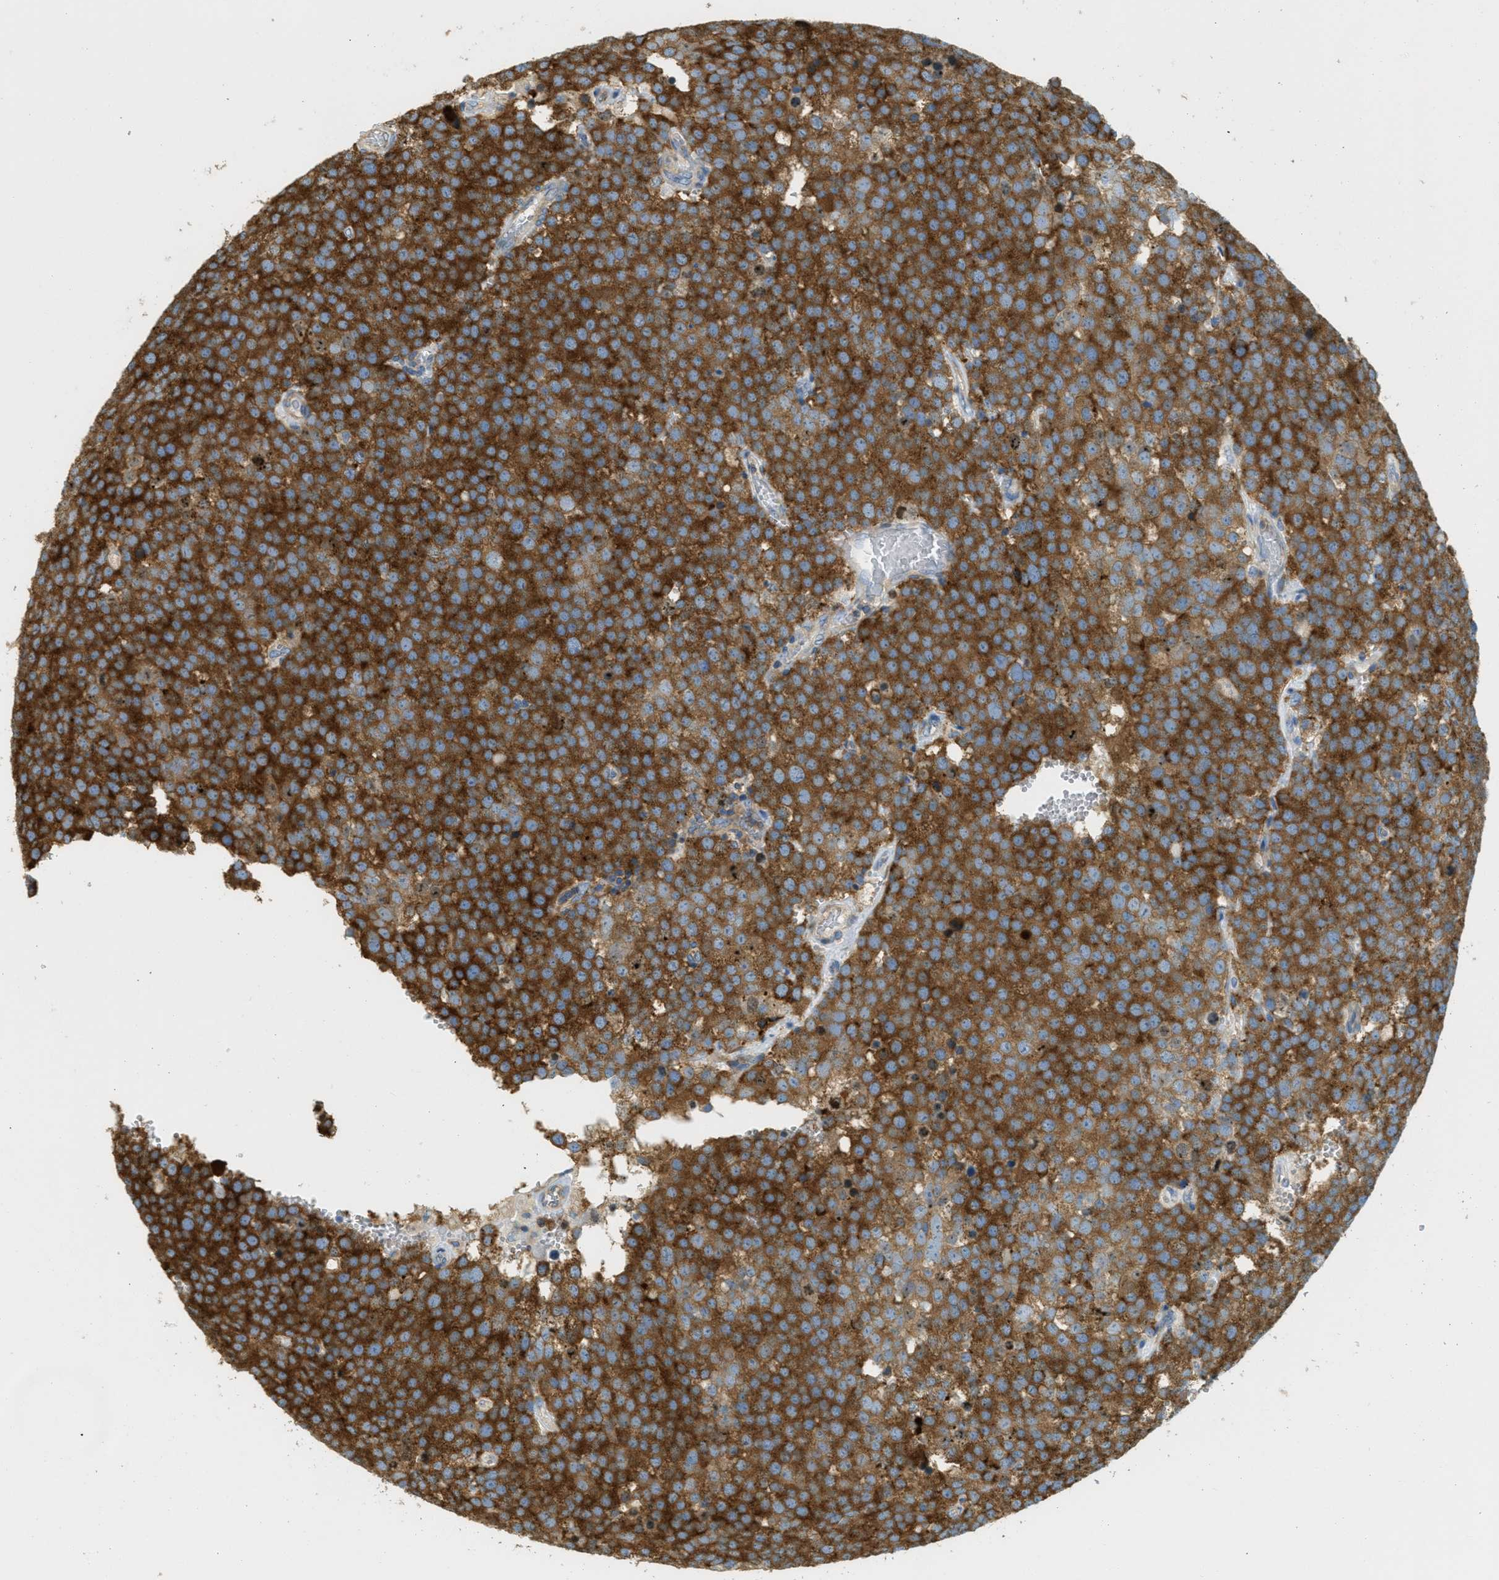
{"staining": {"intensity": "strong", "quantity": ">75%", "location": "cytoplasmic/membranous"}, "tissue": "testis cancer", "cell_type": "Tumor cells", "image_type": "cancer", "snomed": [{"axis": "morphology", "description": "Normal tissue, NOS"}, {"axis": "morphology", "description": "Seminoma, NOS"}, {"axis": "topography", "description": "Testis"}], "caption": "This micrograph displays immunohistochemistry (IHC) staining of testis seminoma, with high strong cytoplasmic/membranous staining in approximately >75% of tumor cells.", "gene": "ABCF1", "patient": {"sex": "male", "age": 71}}